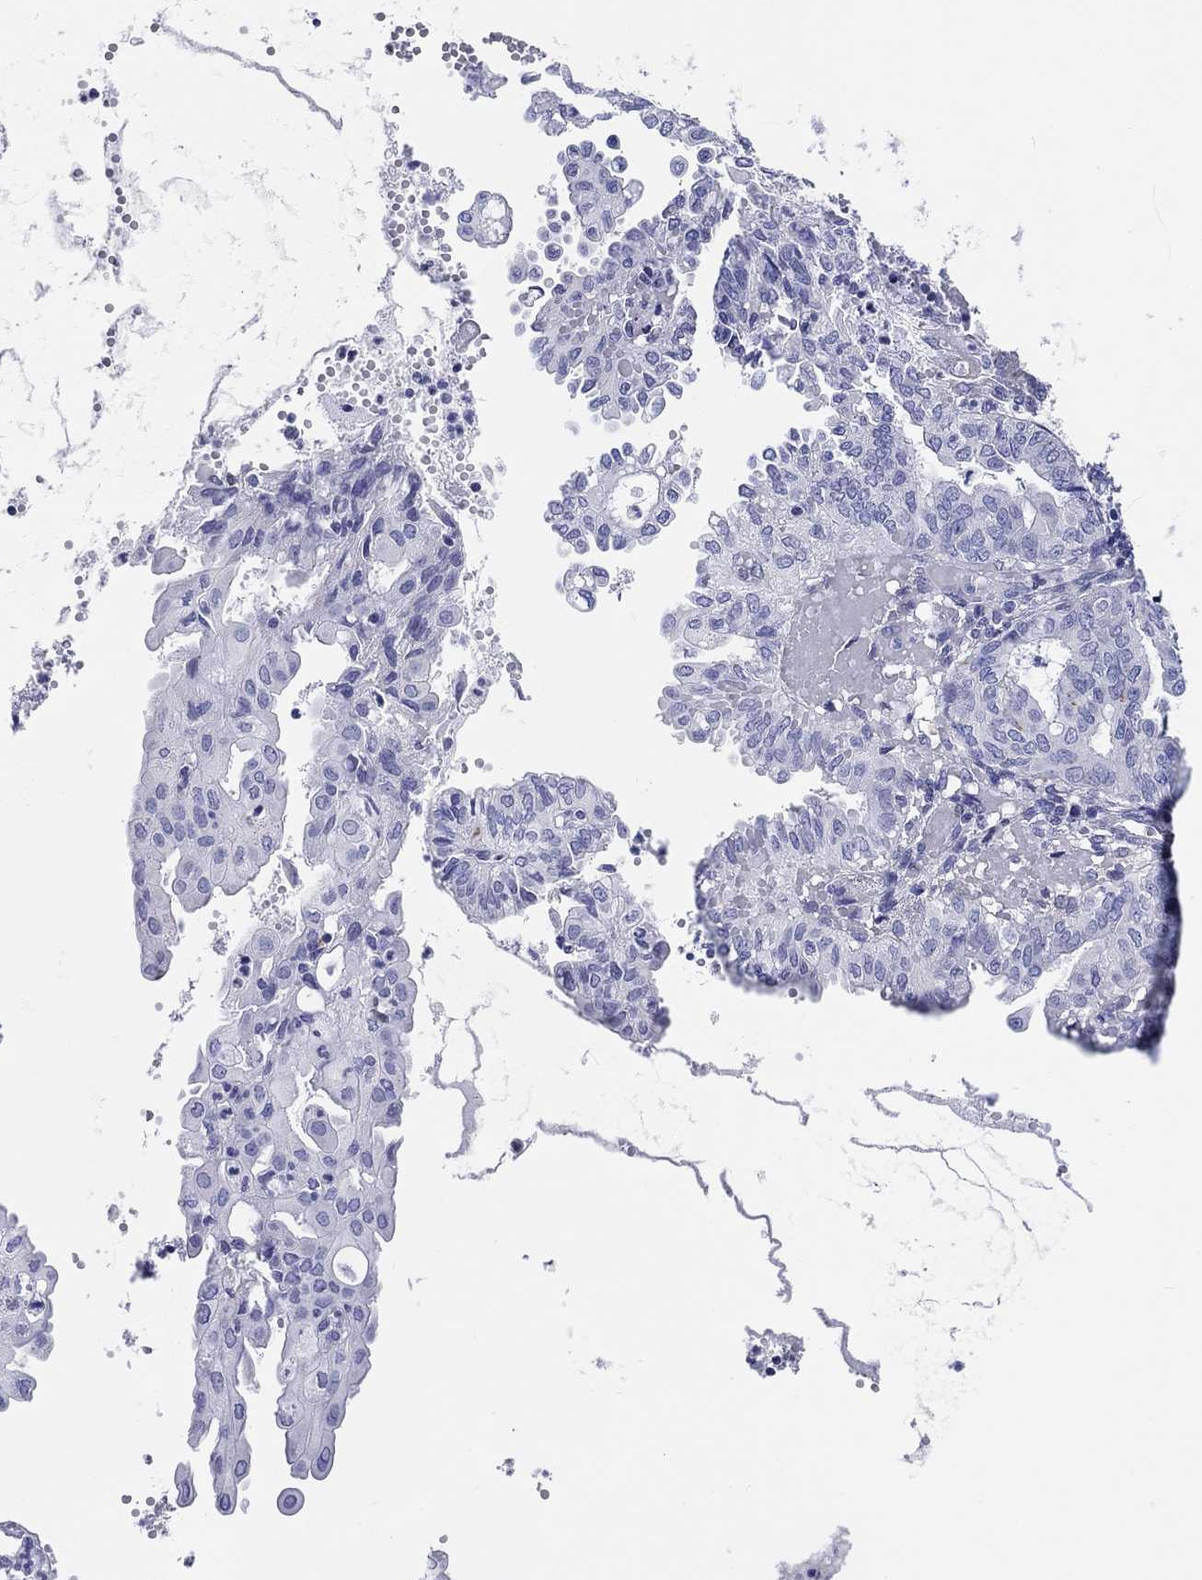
{"staining": {"intensity": "negative", "quantity": "none", "location": "none"}, "tissue": "endometrial cancer", "cell_type": "Tumor cells", "image_type": "cancer", "snomed": [{"axis": "morphology", "description": "Adenocarcinoma, NOS"}, {"axis": "topography", "description": "Endometrium"}], "caption": "The IHC micrograph has no significant staining in tumor cells of endometrial cancer (adenocarcinoma) tissue.", "gene": "H1-1", "patient": {"sex": "female", "age": 68}}